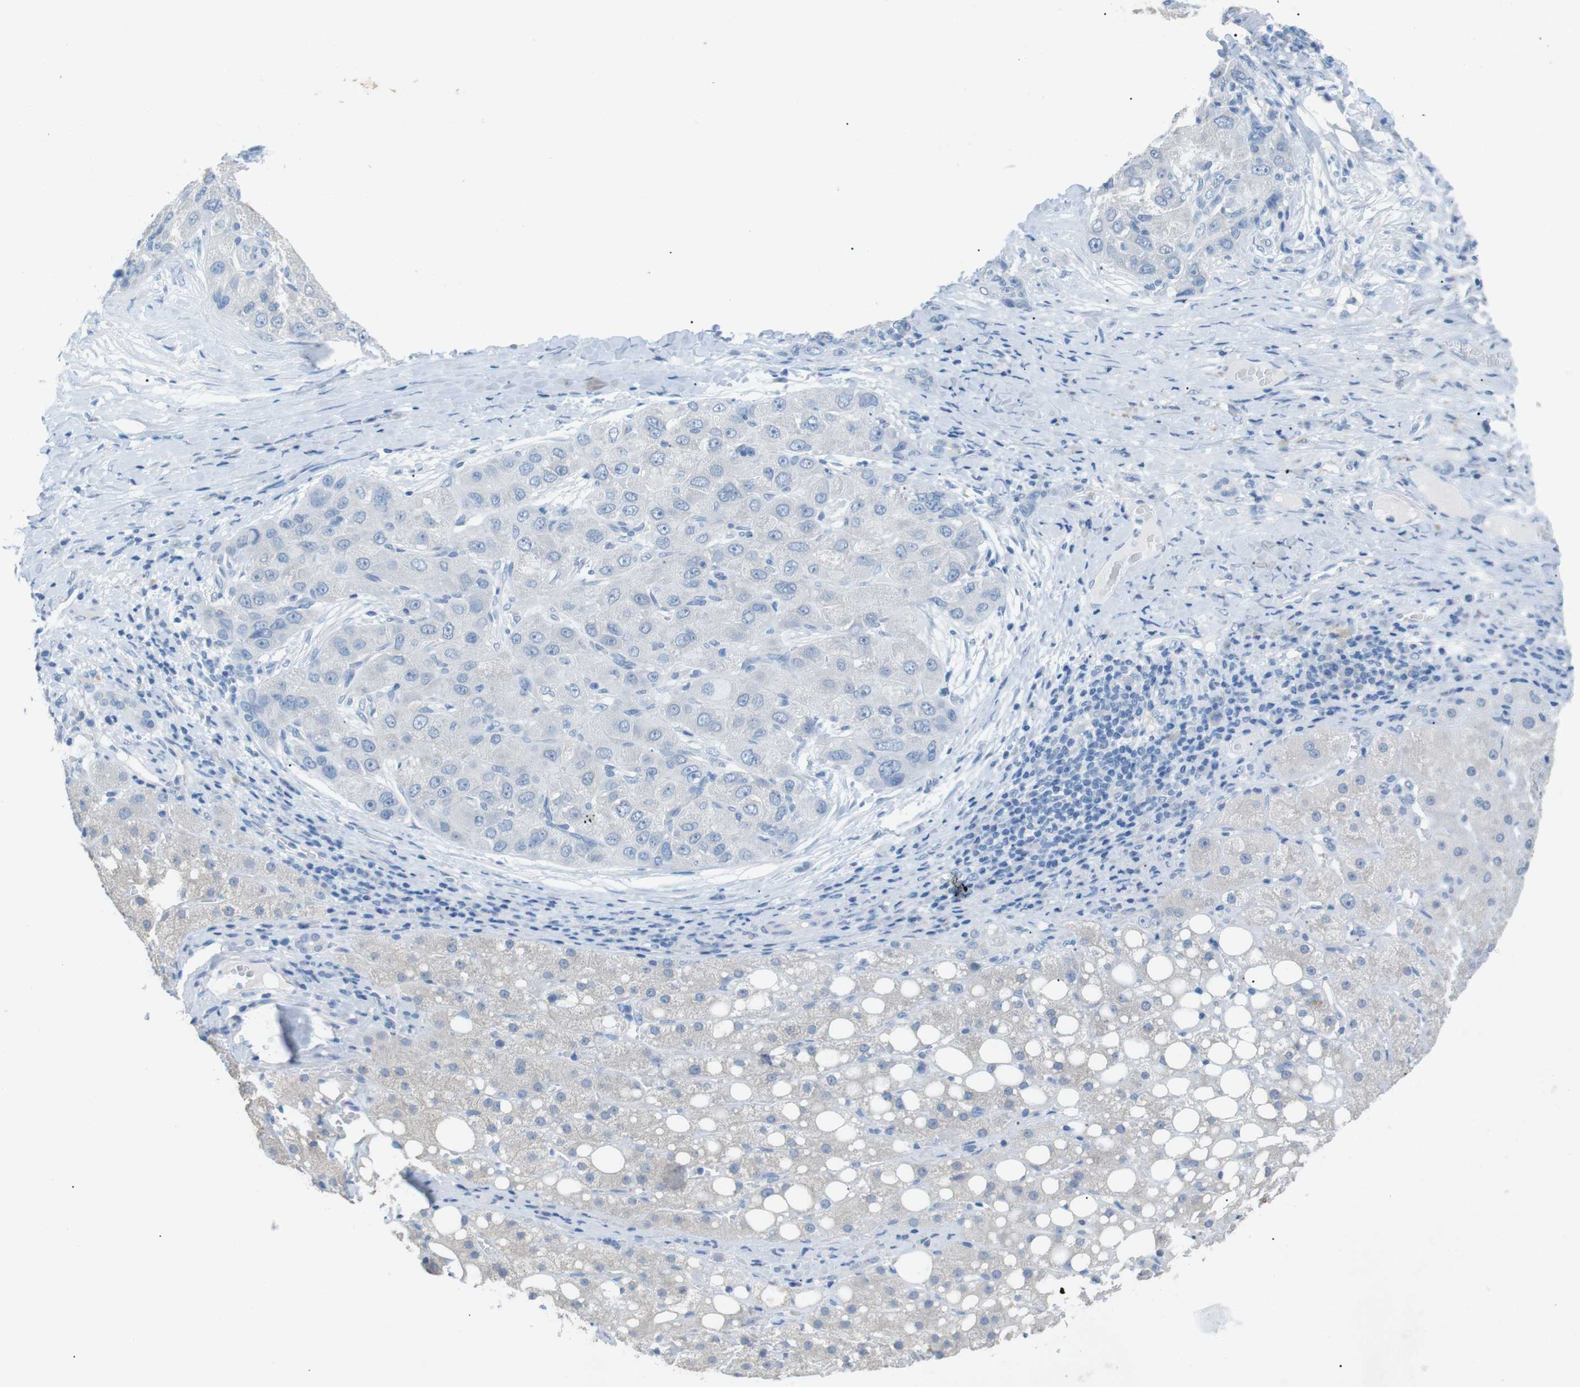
{"staining": {"intensity": "negative", "quantity": "none", "location": "none"}, "tissue": "liver cancer", "cell_type": "Tumor cells", "image_type": "cancer", "snomed": [{"axis": "morphology", "description": "Carcinoma, Hepatocellular, NOS"}, {"axis": "topography", "description": "Liver"}], "caption": "Immunohistochemistry (IHC) of liver hepatocellular carcinoma demonstrates no expression in tumor cells.", "gene": "SALL4", "patient": {"sex": "male", "age": 80}}